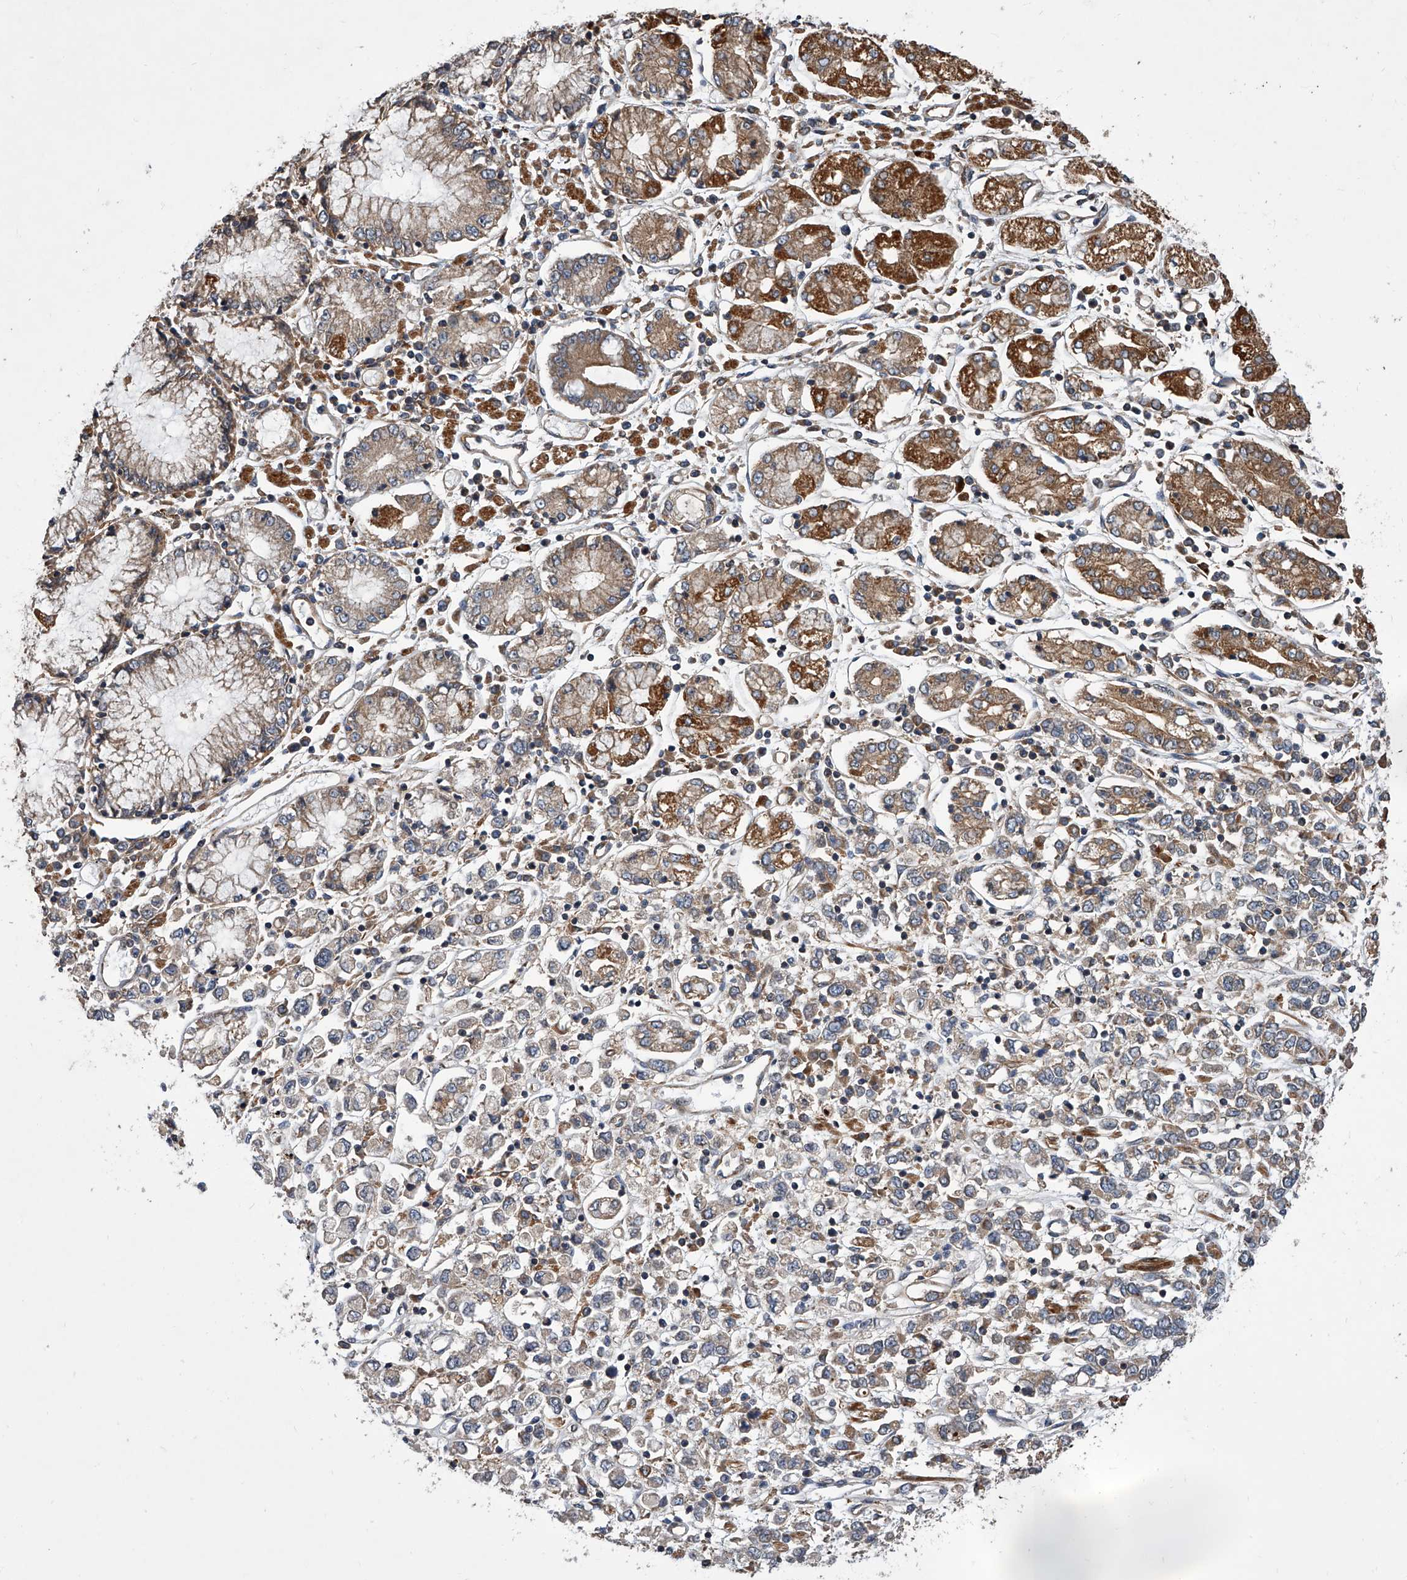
{"staining": {"intensity": "weak", "quantity": "25%-75%", "location": "cytoplasmic/membranous"}, "tissue": "stomach cancer", "cell_type": "Tumor cells", "image_type": "cancer", "snomed": [{"axis": "morphology", "description": "Adenocarcinoma, NOS"}, {"axis": "topography", "description": "Stomach"}], "caption": "Immunohistochemistry of stomach cancer (adenocarcinoma) demonstrates low levels of weak cytoplasmic/membranous expression in approximately 25%-75% of tumor cells.", "gene": "USP47", "patient": {"sex": "female", "age": 76}}